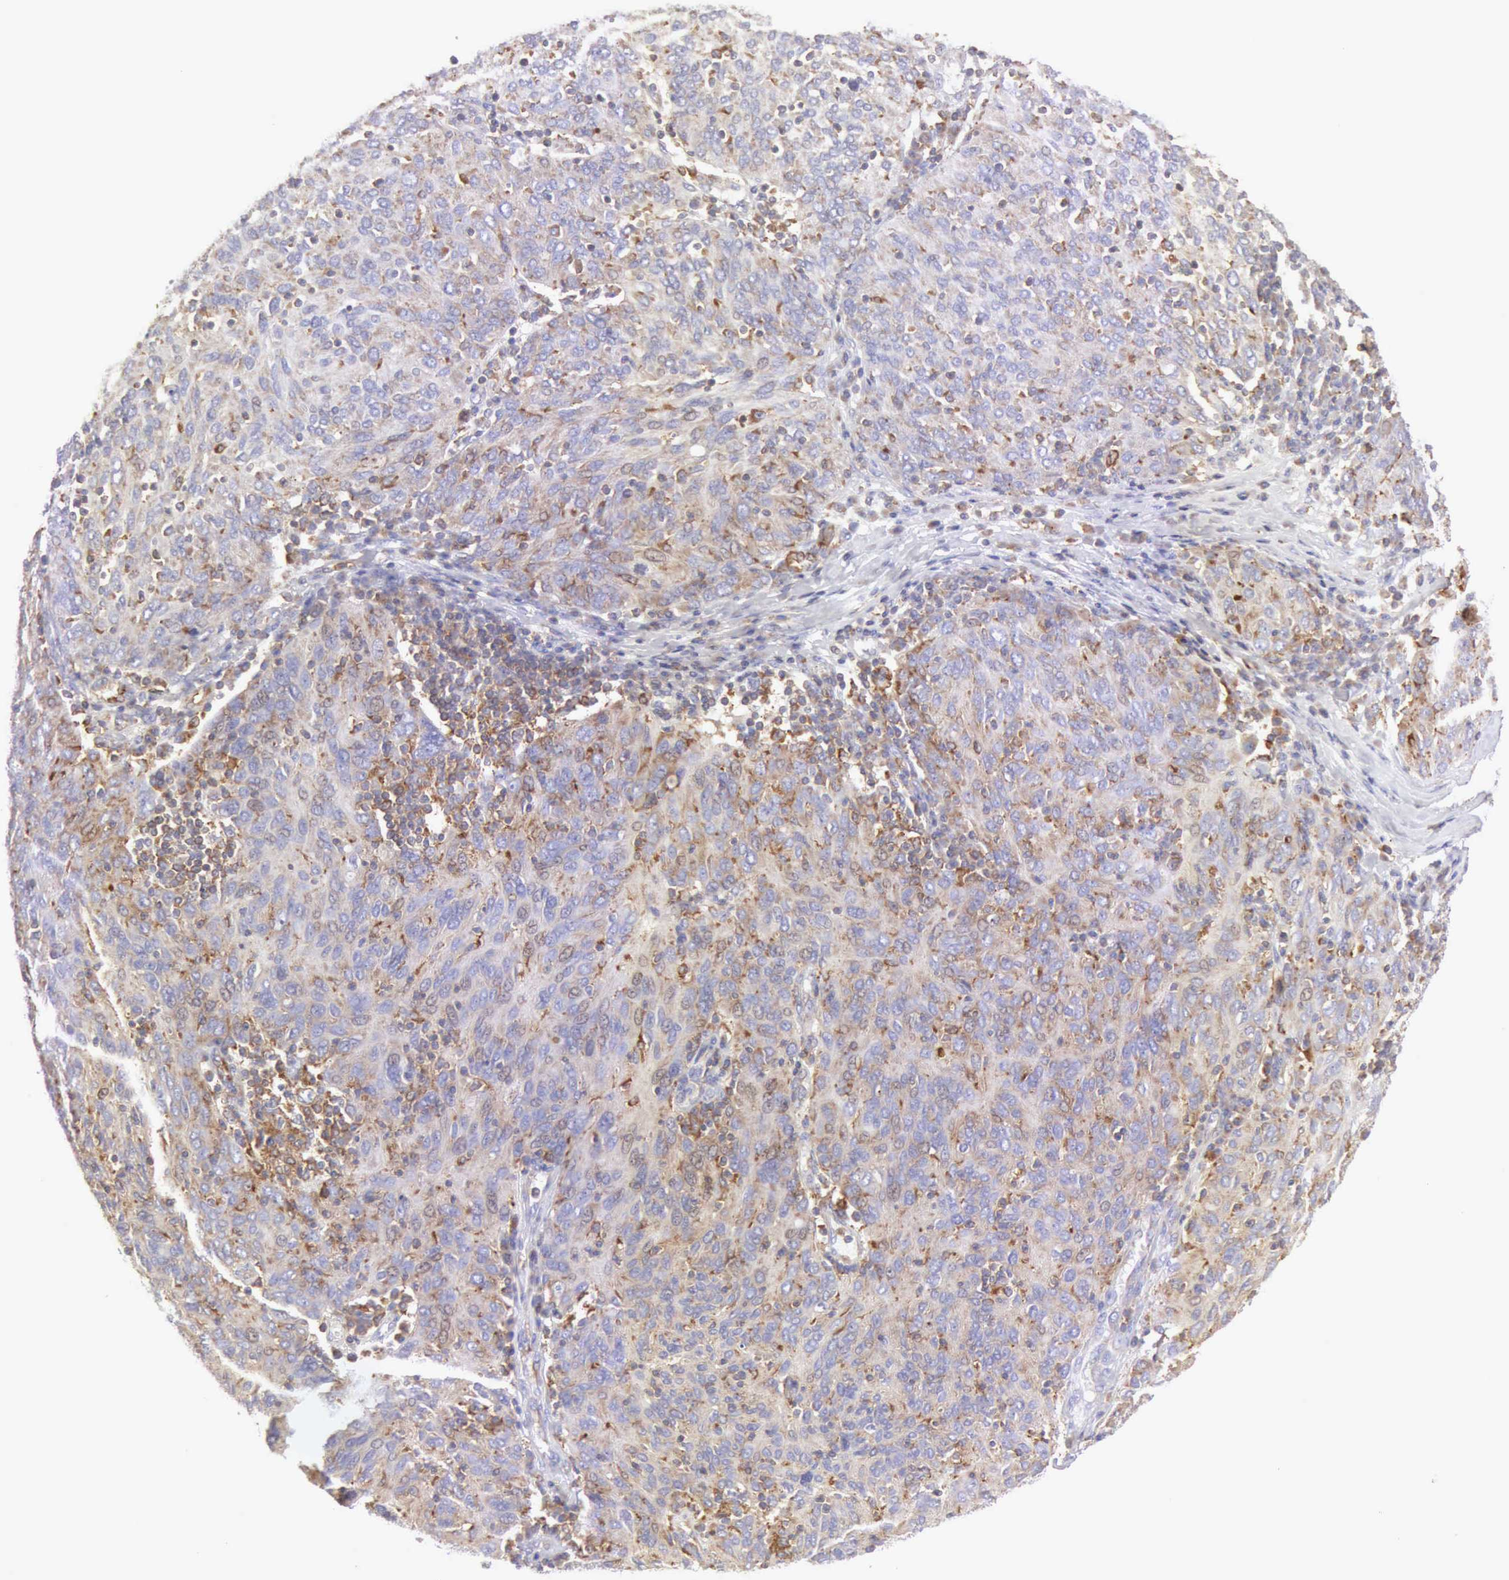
{"staining": {"intensity": "negative", "quantity": "none", "location": "none"}, "tissue": "ovarian cancer", "cell_type": "Tumor cells", "image_type": "cancer", "snomed": [{"axis": "morphology", "description": "Carcinoma, endometroid"}, {"axis": "topography", "description": "Ovary"}], "caption": "Tumor cells are negative for brown protein staining in ovarian cancer (endometroid carcinoma). (DAB (3,3'-diaminobenzidine) immunohistochemistry (IHC) visualized using brightfield microscopy, high magnification).", "gene": "ARHGAP4", "patient": {"sex": "female", "age": 50}}